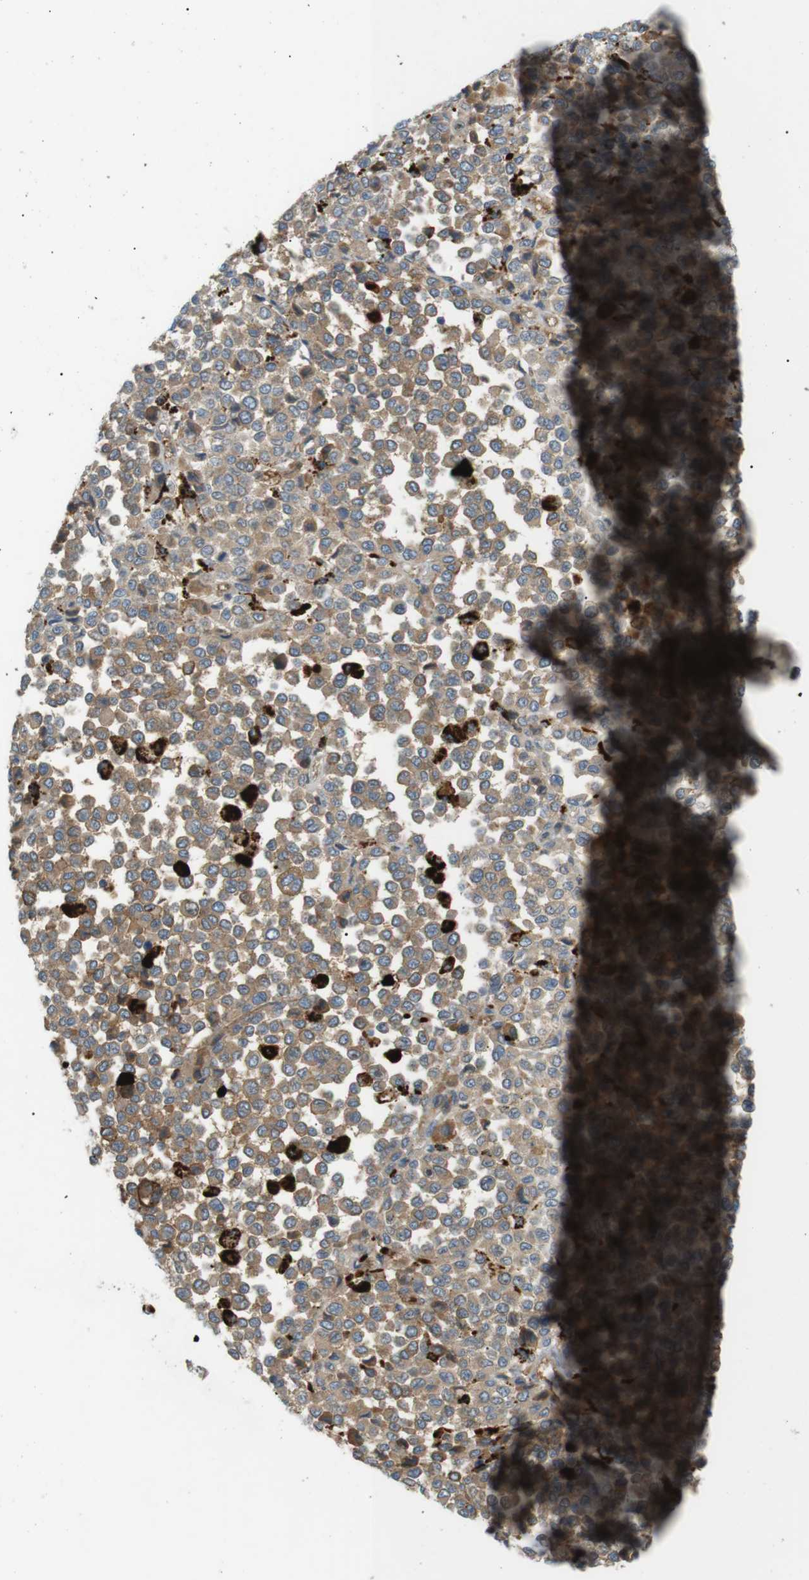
{"staining": {"intensity": "weak", "quantity": "25%-75%", "location": "cytoplasmic/membranous"}, "tissue": "melanoma", "cell_type": "Tumor cells", "image_type": "cancer", "snomed": [{"axis": "morphology", "description": "Malignant melanoma, Metastatic site"}, {"axis": "topography", "description": "Pancreas"}], "caption": "Weak cytoplasmic/membranous protein positivity is seen in approximately 25%-75% of tumor cells in melanoma. (DAB (3,3'-diaminobenzidine) = brown stain, brightfield microscopy at high magnification).", "gene": "B4GALNT2", "patient": {"sex": "female", "age": 30}}